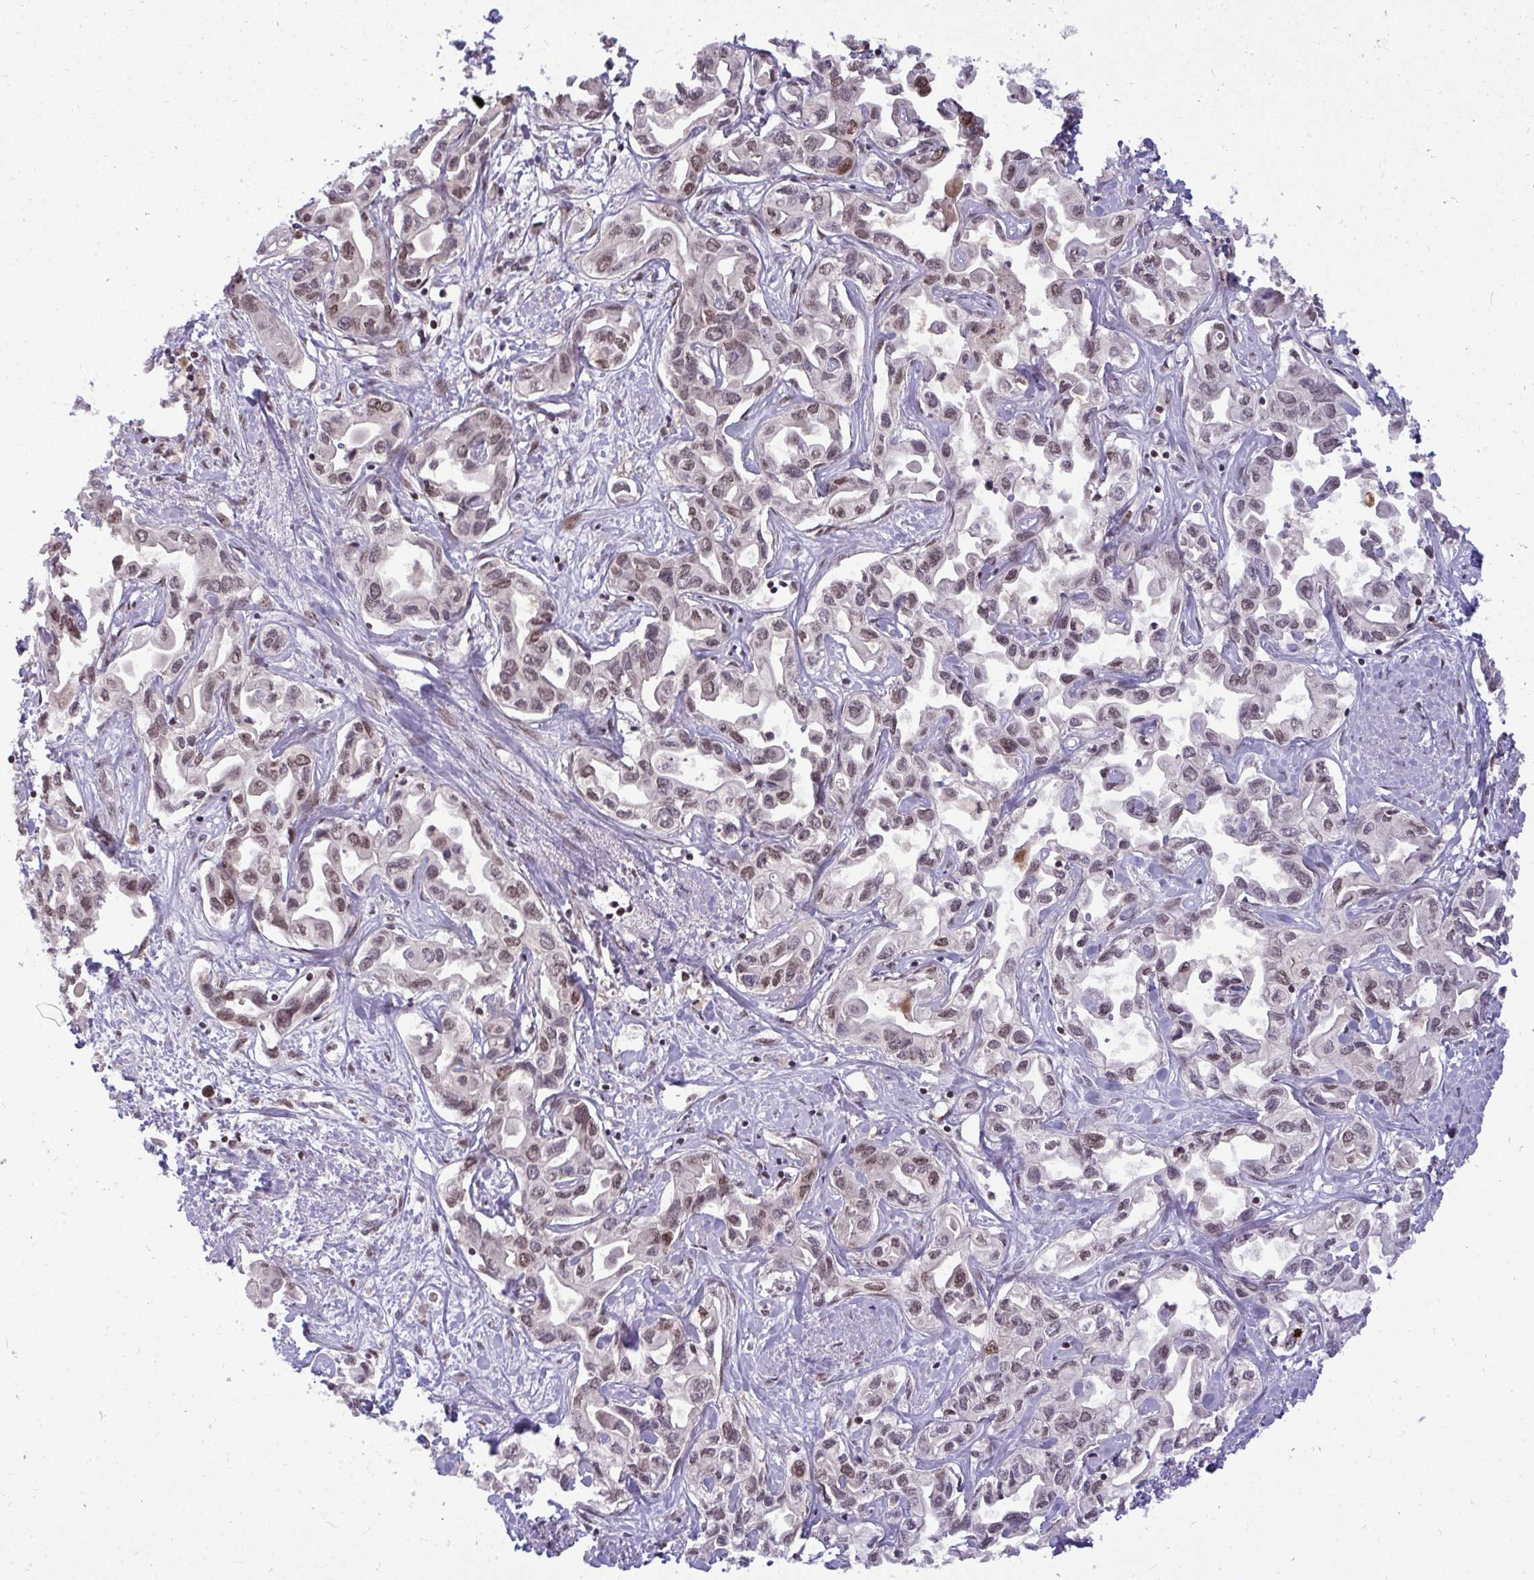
{"staining": {"intensity": "weak", "quantity": "25%-75%", "location": "nuclear"}, "tissue": "liver cancer", "cell_type": "Tumor cells", "image_type": "cancer", "snomed": [{"axis": "morphology", "description": "Cholangiocarcinoma"}, {"axis": "topography", "description": "Liver"}], "caption": "Brown immunohistochemical staining in human liver cancer (cholangiocarcinoma) shows weak nuclear expression in about 25%-75% of tumor cells.", "gene": "JPT1", "patient": {"sex": "female", "age": 64}}